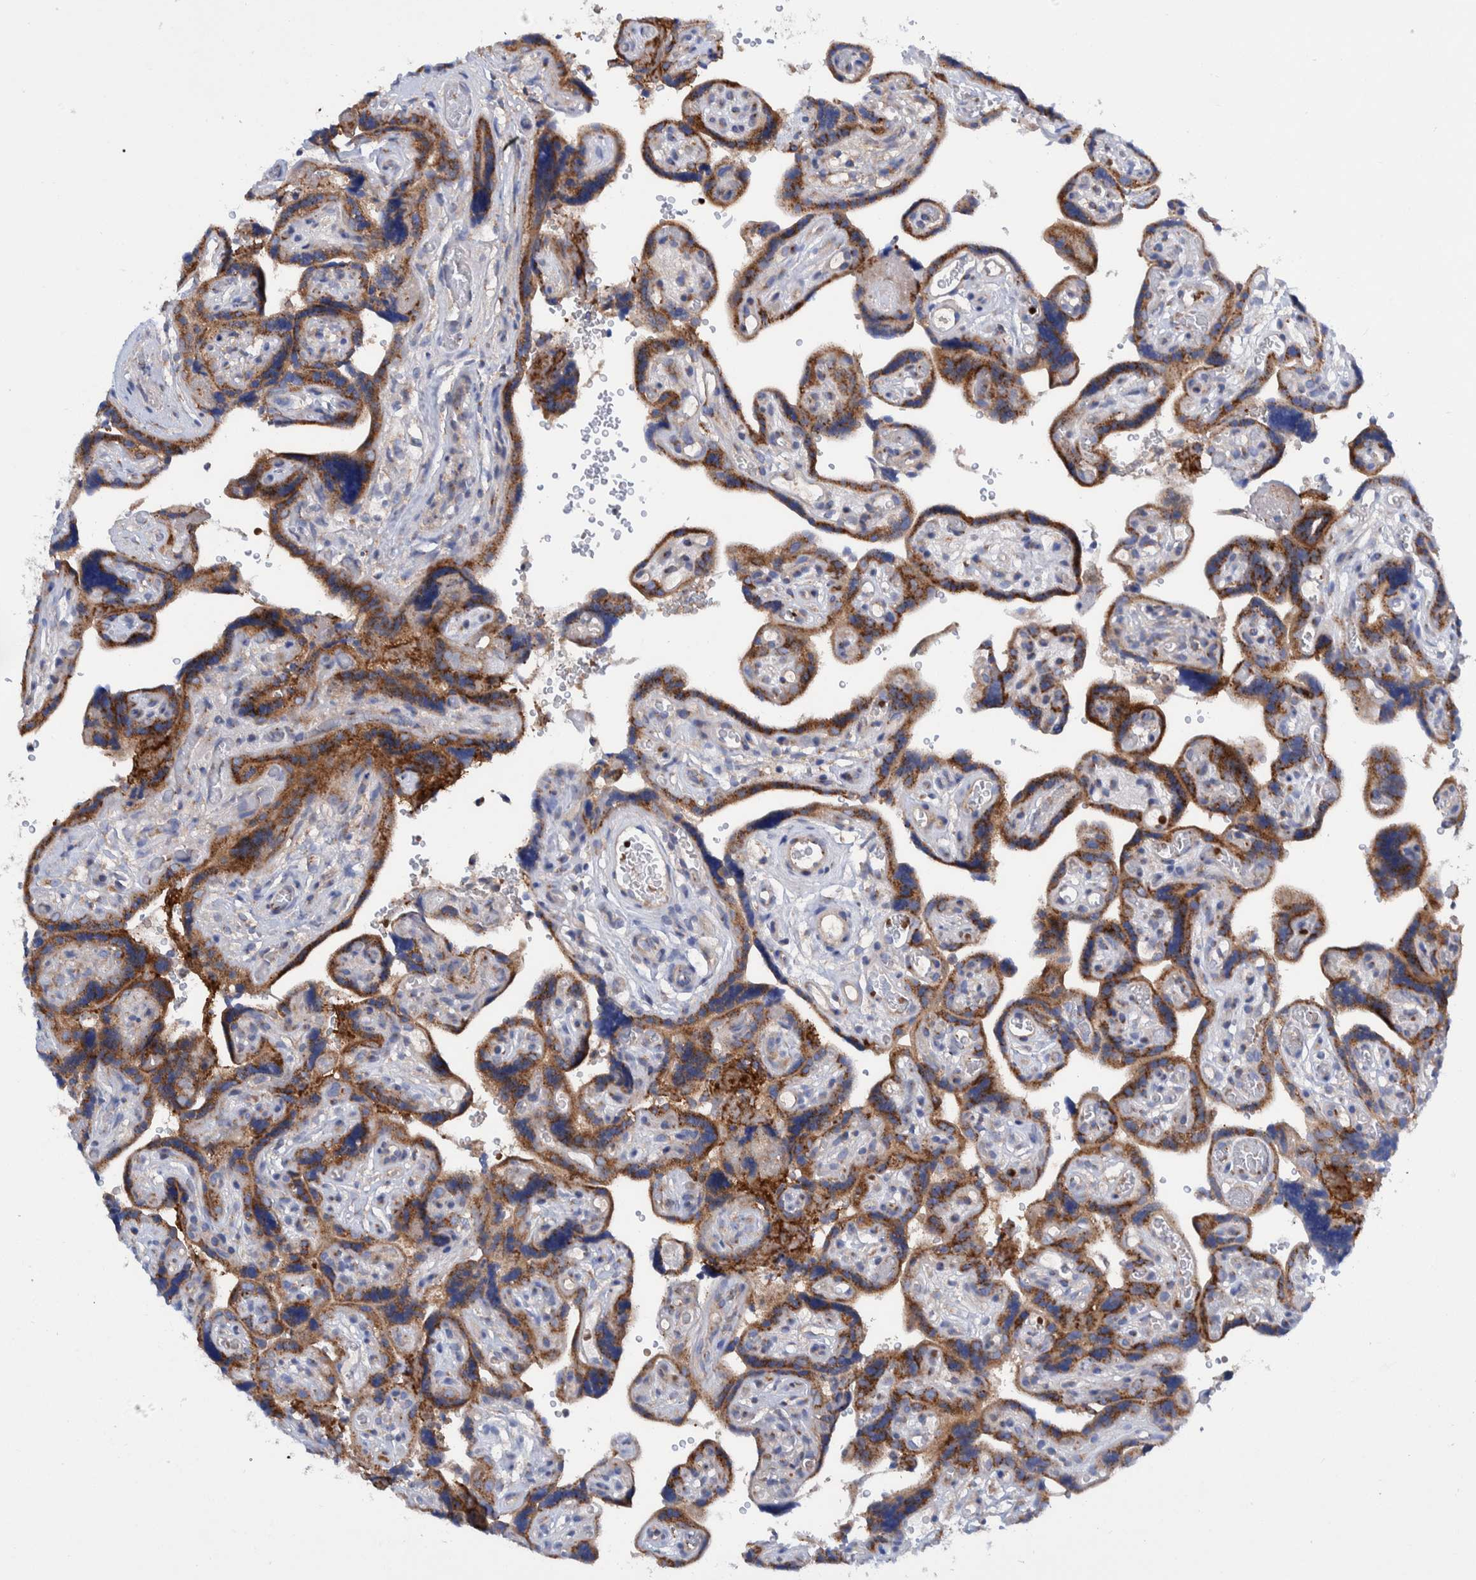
{"staining": {"intensity": "strong", "quantity": ">75%", "location": "cytoplasmic/membranous"}, "tissue": "placenta", "cell_type": "Decidual cells", "image_type": "normal", "snomed": [{"axis": "morphology", "description": "Normal tissue, NOS"}, {"axis": "topography", "description": "Placenta"}], "caption": "Protein expression analysis of benign placenta displays strong cytoplasmic/membranous positivity in about >75% of decidual cells. The staining is performed using DAB (3,3'-diaminobenzidine) brown chromogen to label protein expression. The nuclei are counter-stained blue using hematoxylin.", "gene": "TRIM58", "patient": {"sex": "female", "age": 30}}